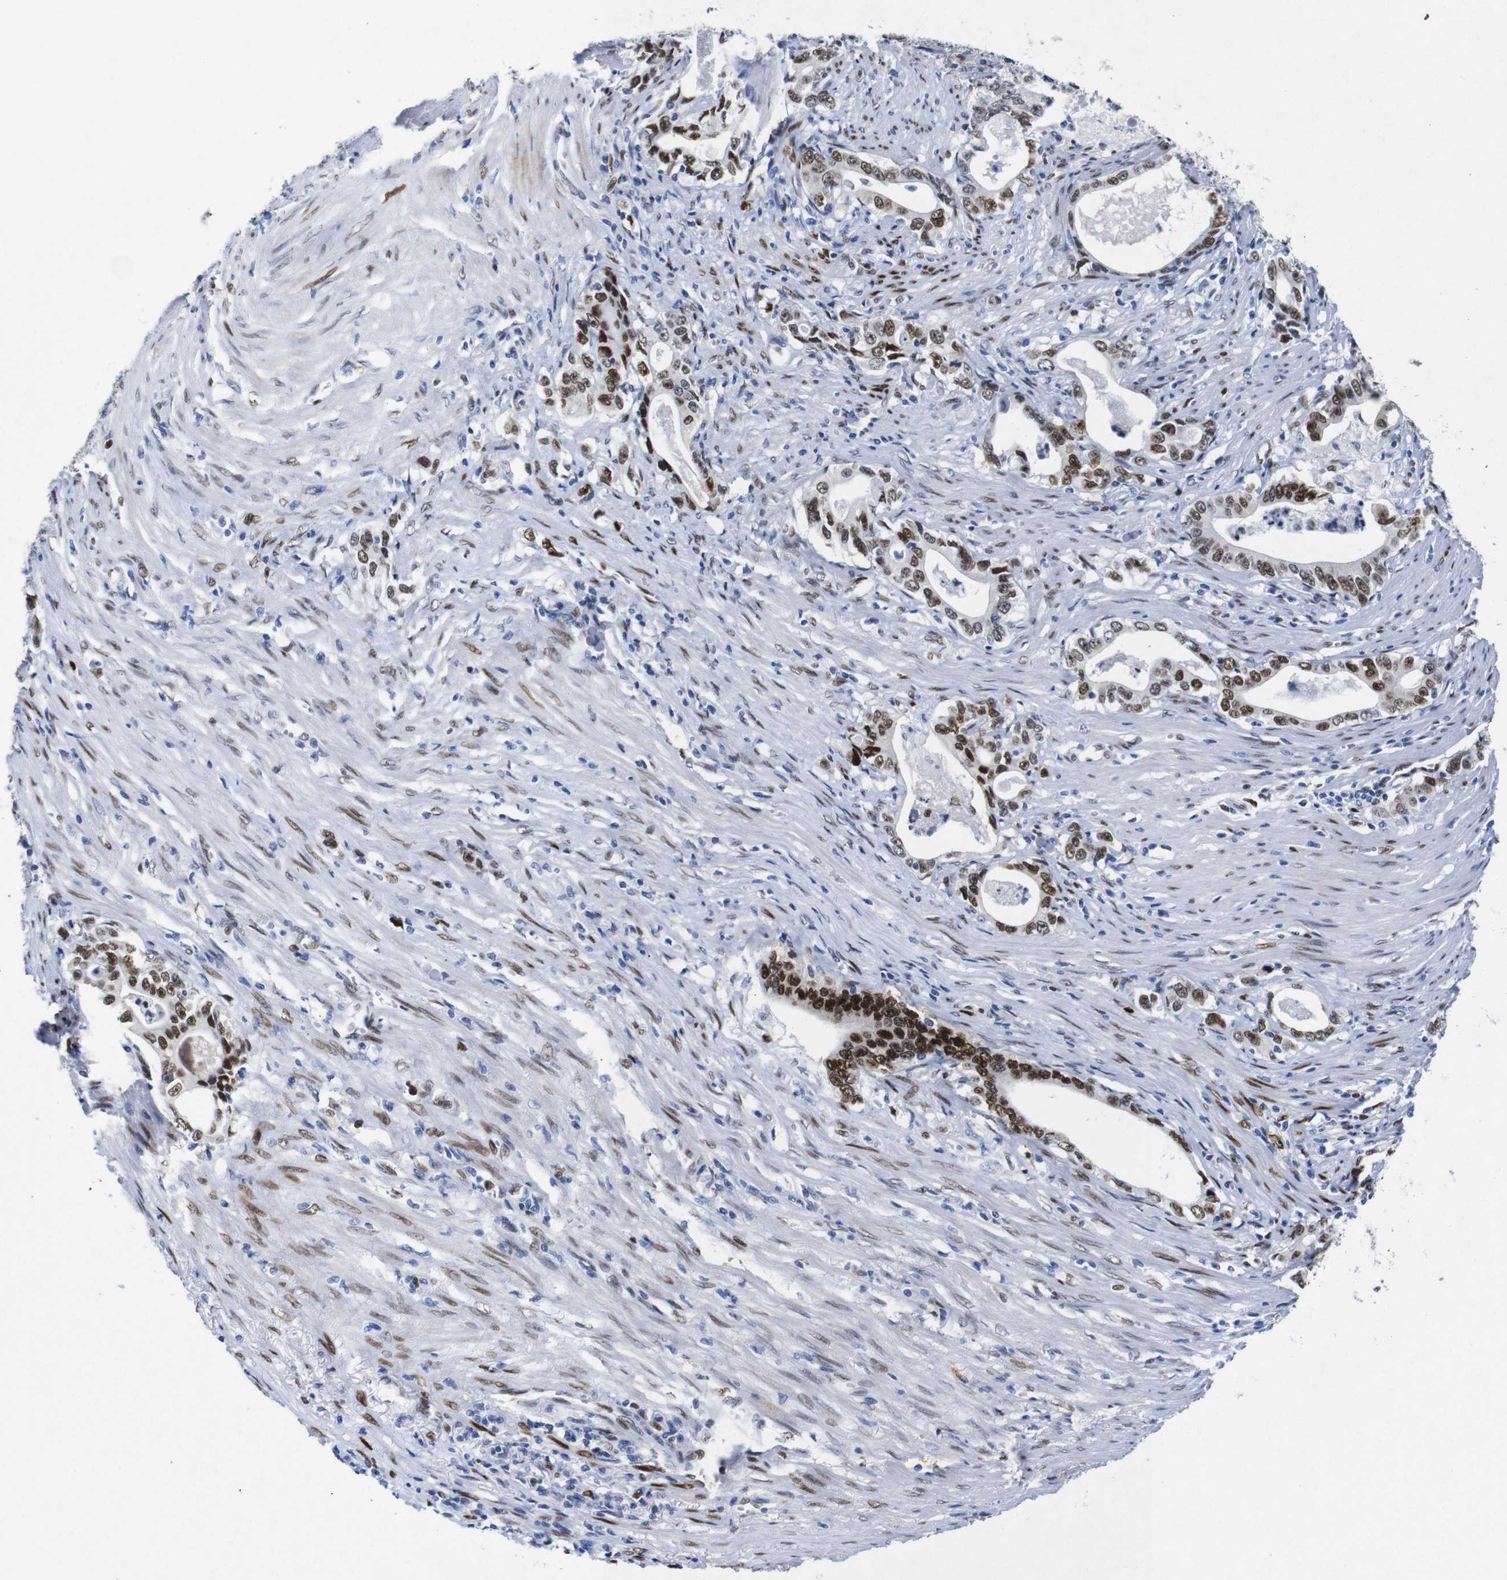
{"staining": {"intensity": "strong", "quantity": ">75%", "location": "nuclear"}, "tissue": "stomach cancer", "cell_type": "Tumor cells", "image_type": "cancer", "snomed": [{"axis": "morphology", "description": "Adenocarcinoma, NOS"}, {"axis": "topography", "description": "Stomach, lower"}], "caption": "Immunohistochemistry (IHC) image of neoplastic tissue: human stomach cancer stained using immunohistochemistry (IHC) reveals high levels of strong protein expression localized specifically in the nuclear of tumor cells, appearing as a nuclear brown color.", "gene": "FOSL2", "patient": {"sex": "female", "age": 72}}